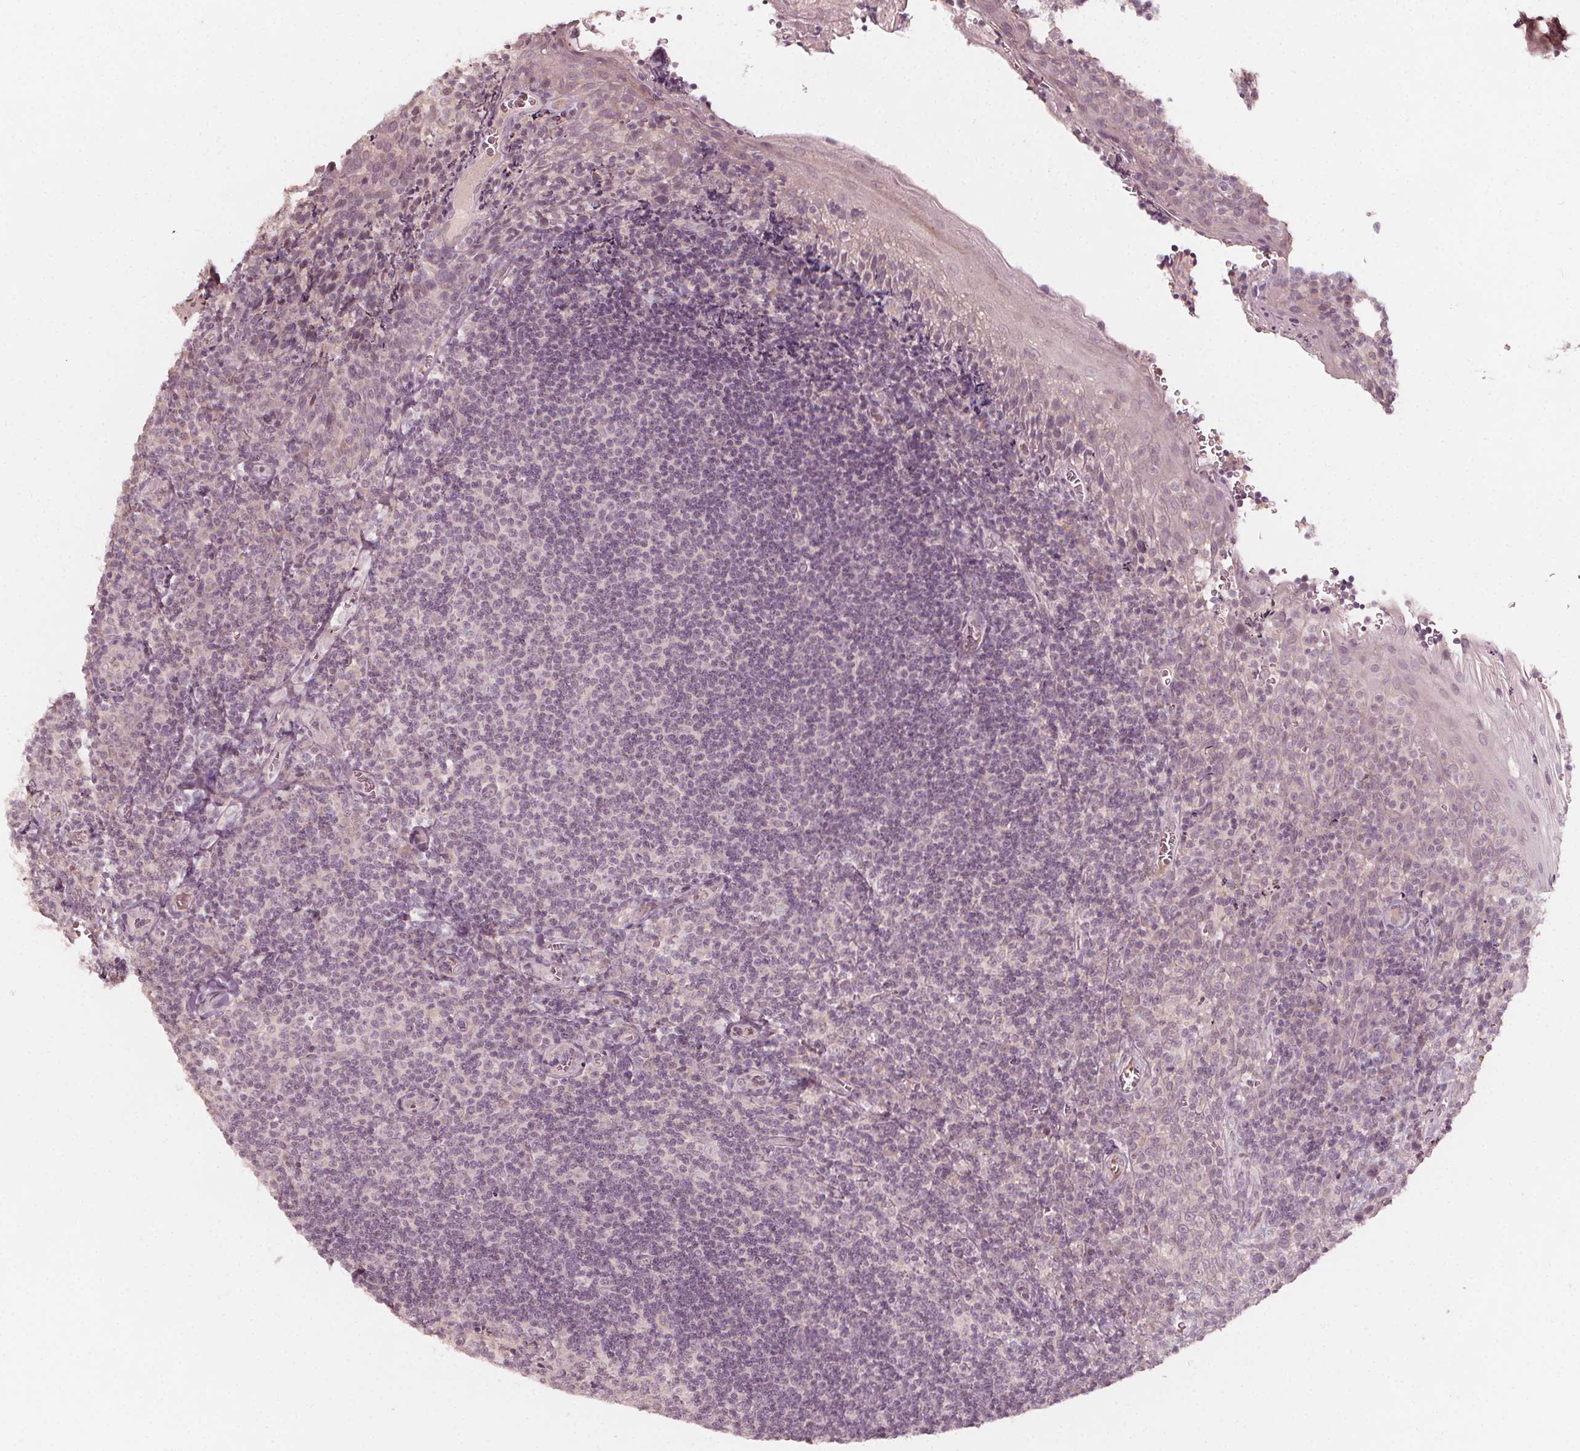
{"staining": {"intensity": "negative", "quantity": "none", "location": "none"}, "tissue": "tonsil", "cell_type": "Germinal center cells", "image_type": "normal", "snomed": [{"axis": "morphology", "description": "Normal tissue, NOS"}, {"axis": "morphology", "description": "Inflammation, NOS"}, {"axis": "topography", "description": "Tonsil"}], "caption": "Immunohistochemical staining of unremarkable human tonsil shows no significant expression in germinal center cells.", "gene": "NPC1L1", "patient": {"sex": "female", "age": 31}}